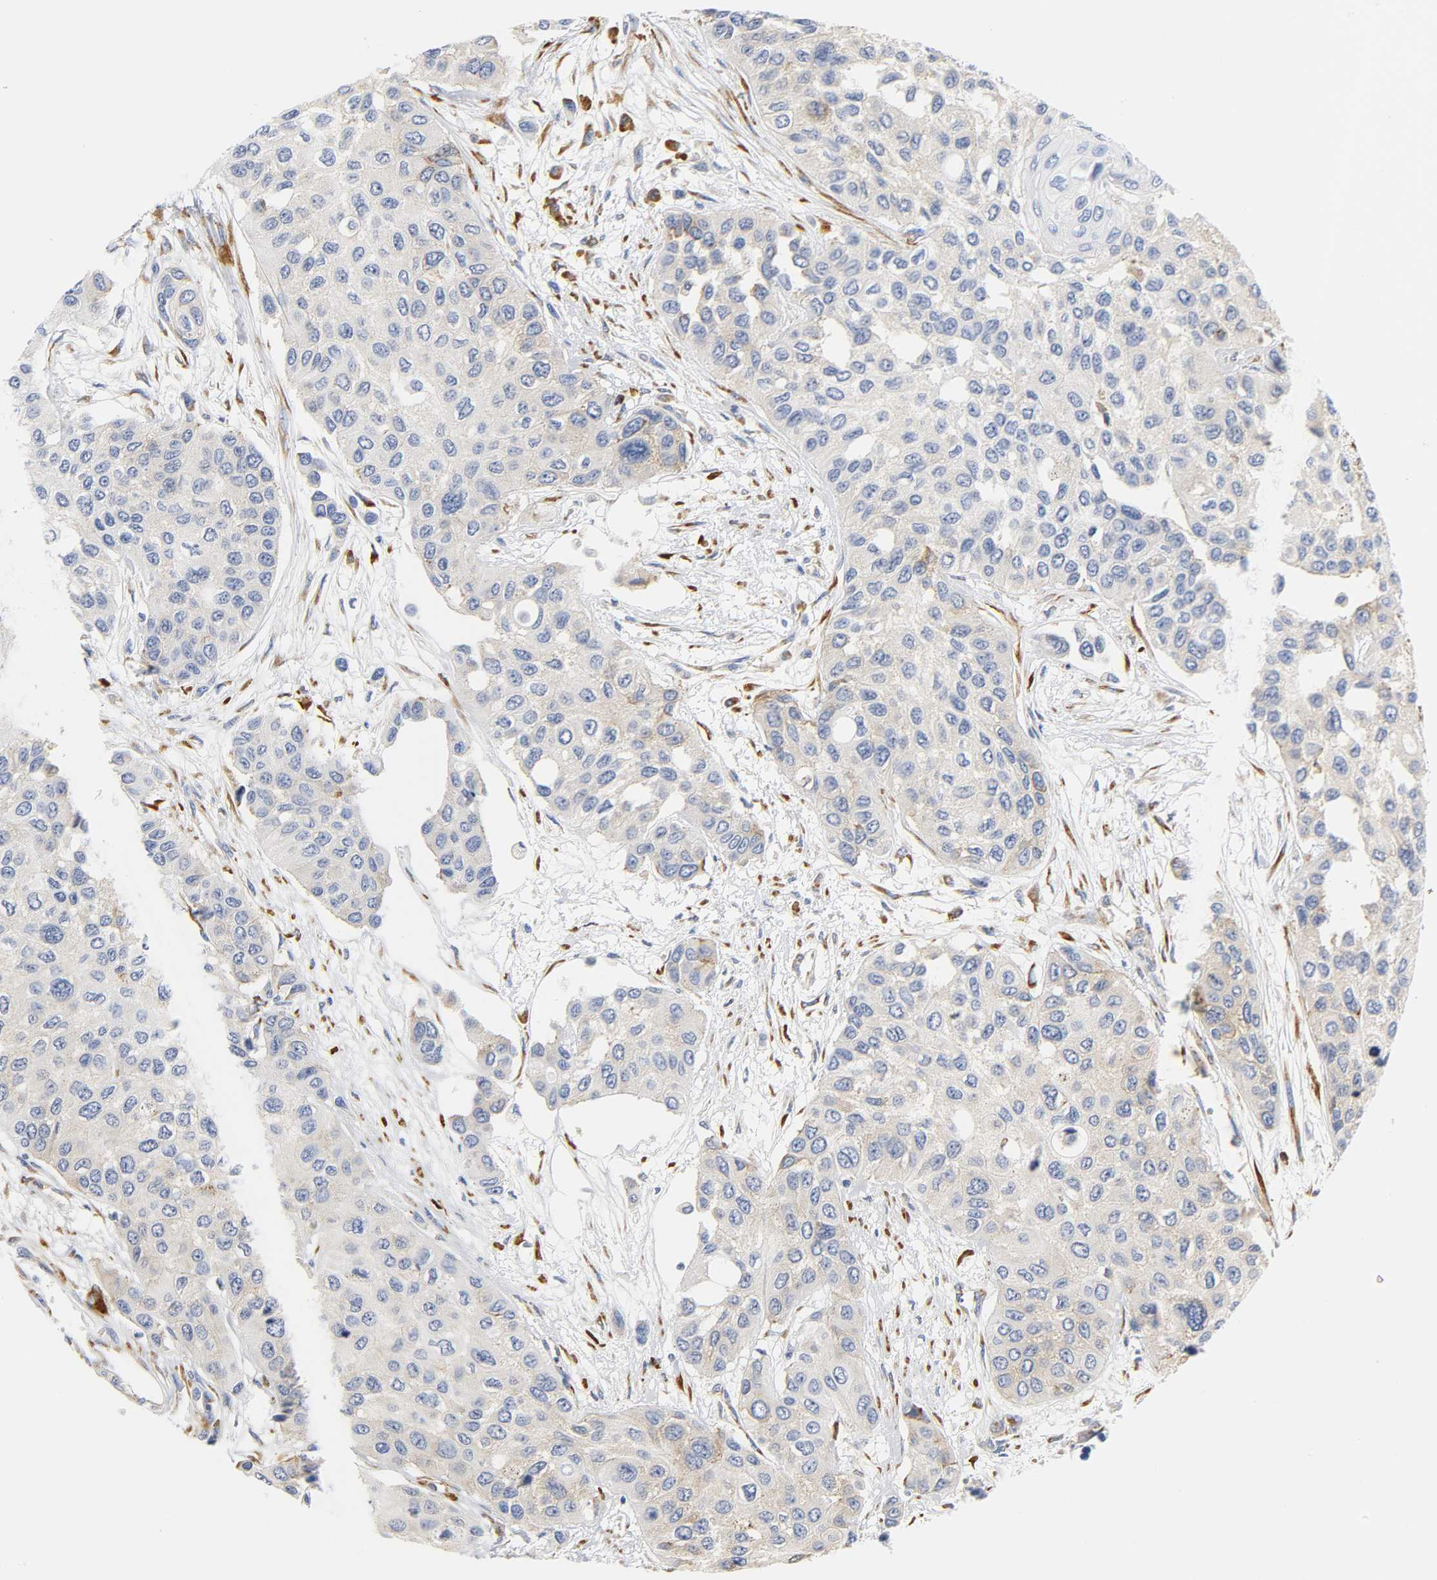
{"staining": {"intensity": "weak", "quantity": ">75%", "location": "cytoplasmic/membranous"}, "tissue": "urothelial cancer", "cell_type": "Tumor cells", "image_type": "cancer", "snomed": [{"axis": "morphology", "description": "Urothelial carcinoma, High grade"}, {"axis": "topography", "description": "Urinary bladder"}], "caption": "Immunohistochemical staining of urothelial cancer demonstrates low levels of weak cytoplasmic/membranous protein staining in approximately >75% of tumor cells.", "gene": "REL", "patient": {"sex": "female", "age": 56}}